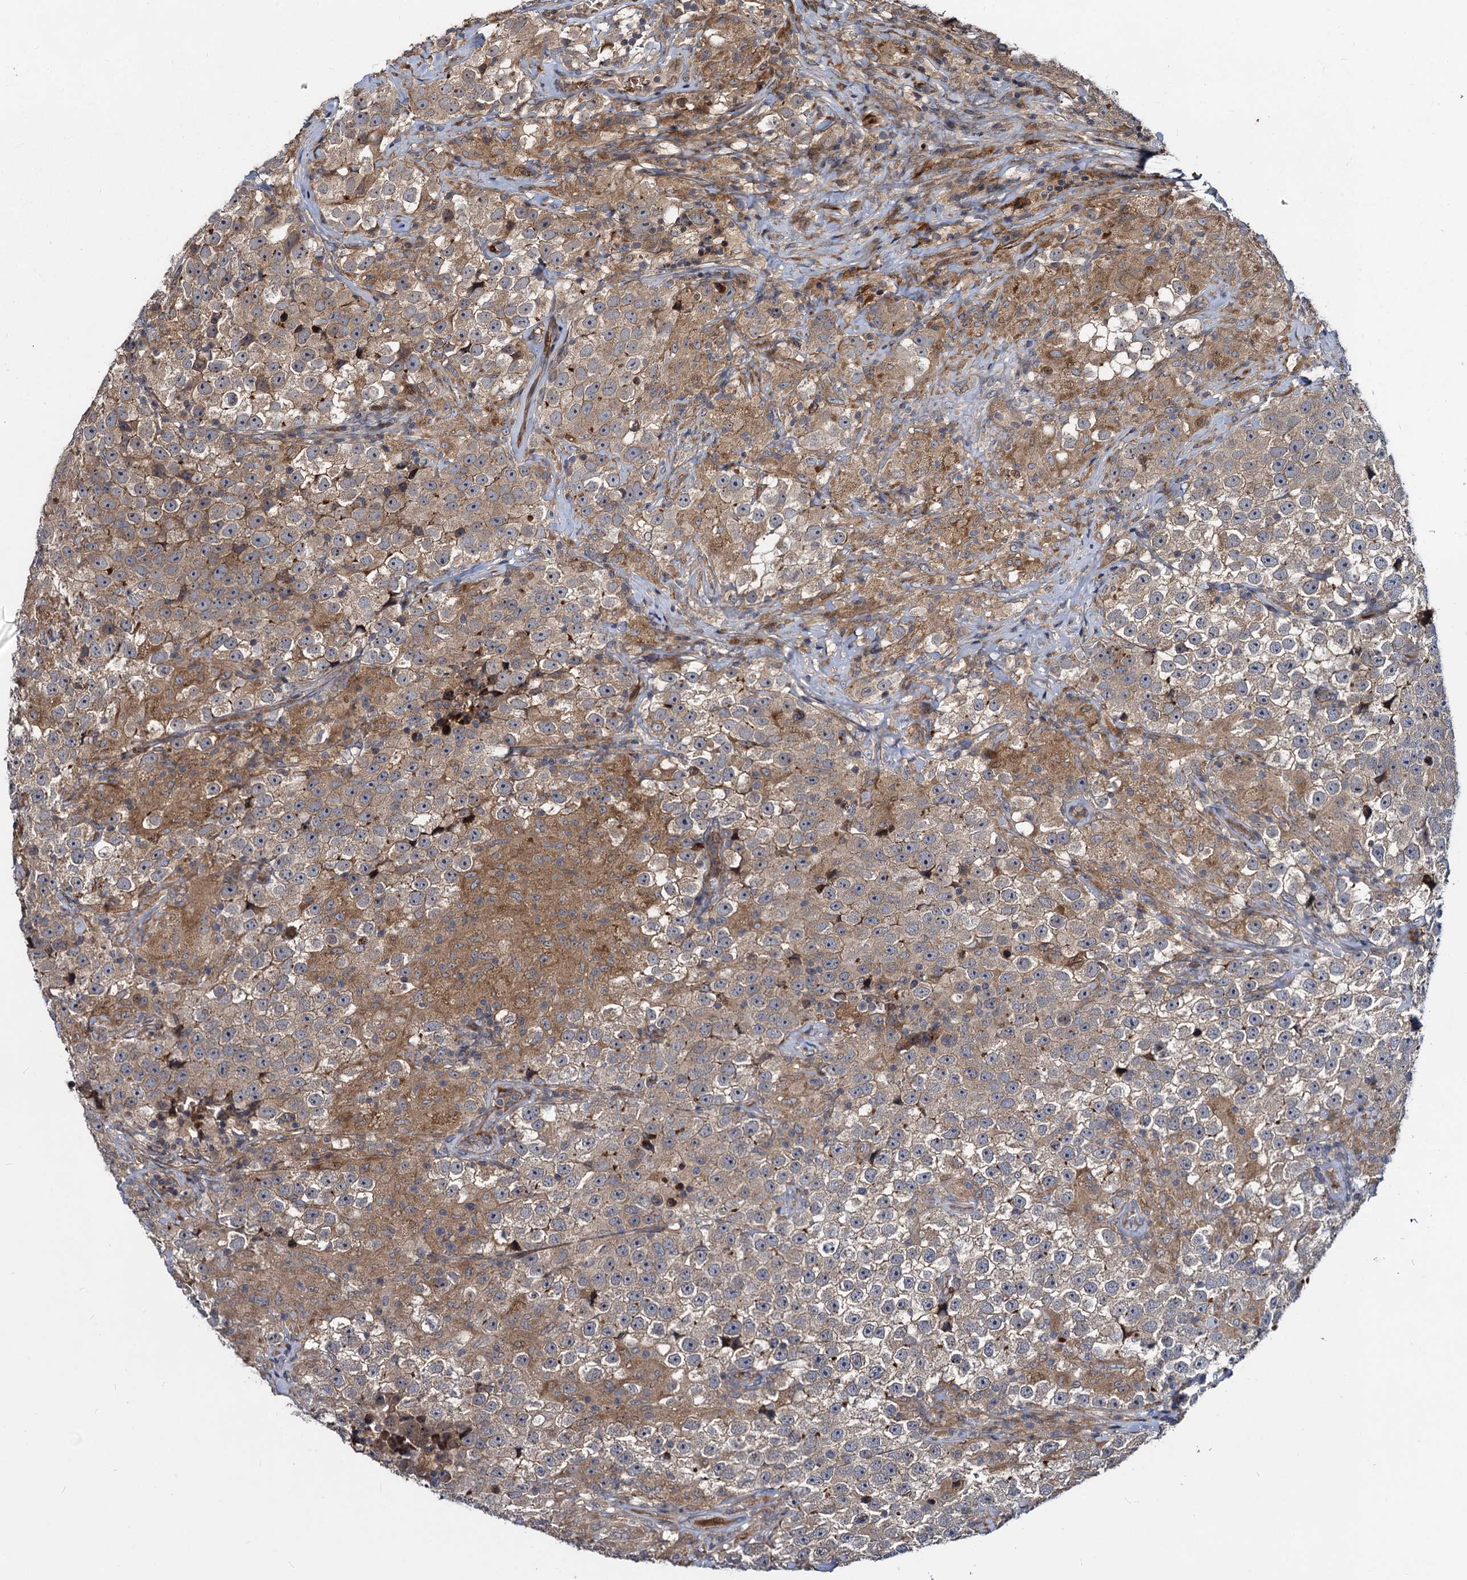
{"staining": {"intensity": "weak", "quantity": ">75%", "location": "cytoplasmic/membranous"}, "tissue": "testis cancer", "cell_type": "Tumor cells", "image_type": "cancer", "snomed": [{"axis": "morphology", "description": "Seminoma, NOS"}, {"axis": "topography", "description": "Testis"}], "caption": "IHC (DAB) staining of testis cancer reveals weak cytoplasmic/membranous protein positivity in about >75% of tumor cells. (brown staining indicates protein expression, while blue staining denotes nuclei).", "gene": "KXD1", "patient": {"sex": "male", "age": 46}}